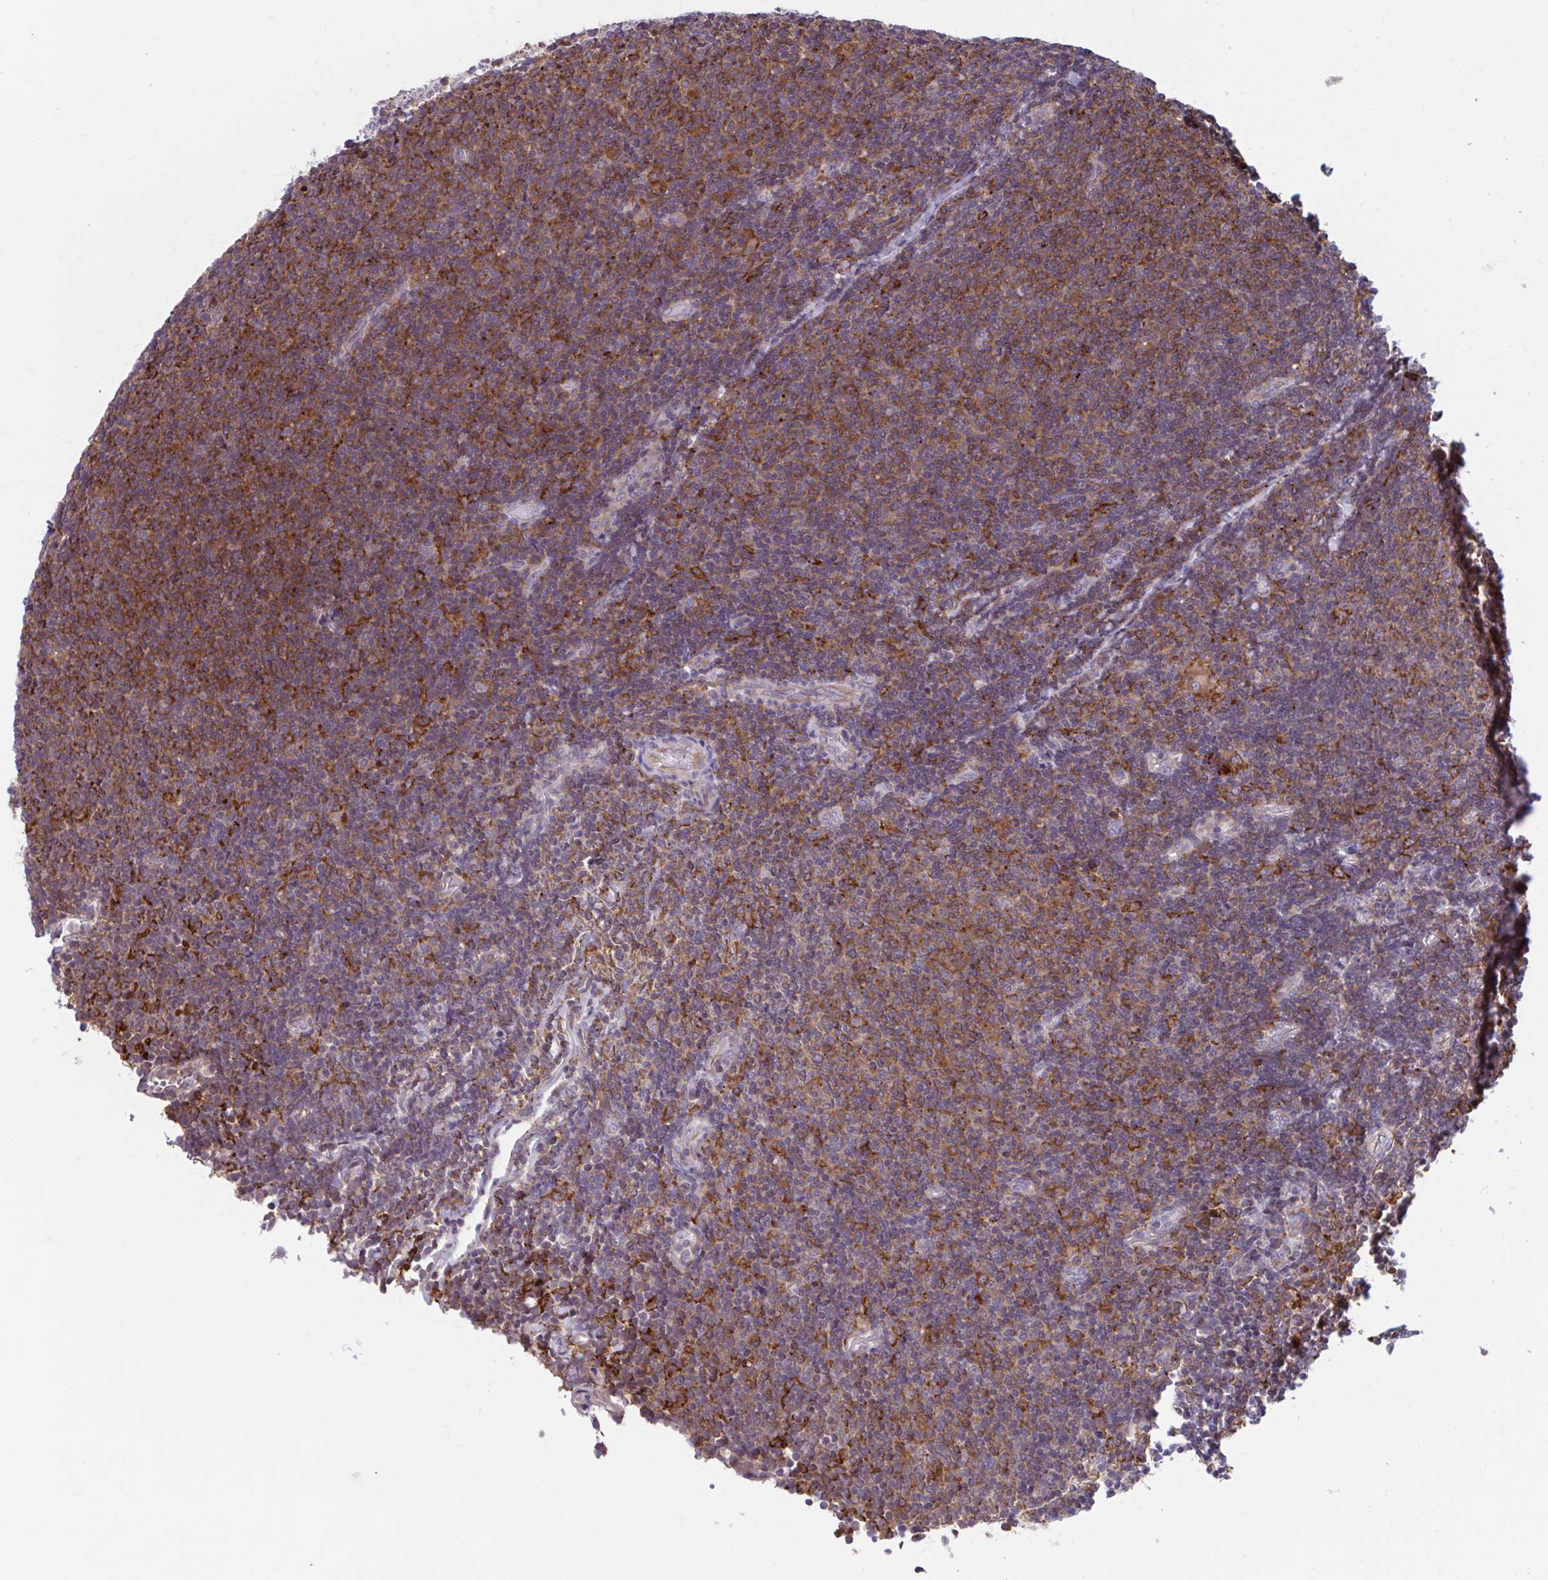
{"staining": {"intensity": "moderate", "quantity": ">75%", "location": "cytoplasmic/membranous"}, "tissue": "lymphoma", "cell_type": "Tumor cells", "image_type": "cancer", "snomed": [{"axis": "morphology", "description": "Malignant lymphoma, non-Hodgkin's type, Low grade"}, {"axis": "topography", "description": "Lymph node"}], "caption": "Immunohistochemical staining of human low-grade malignant lymphoma, non-Hodgkin's type displays moderate cytoplasmic/membranous protein positivity in about >75% of tumor cells. The staining was performed using DAB (3,3'-diaminobenzidine), with brown indicating positive protein expression. Nuclei are stained blue with hematoxylin.", "gene": "ADAT3", "patient": {"sex": "male", "age": 52}}